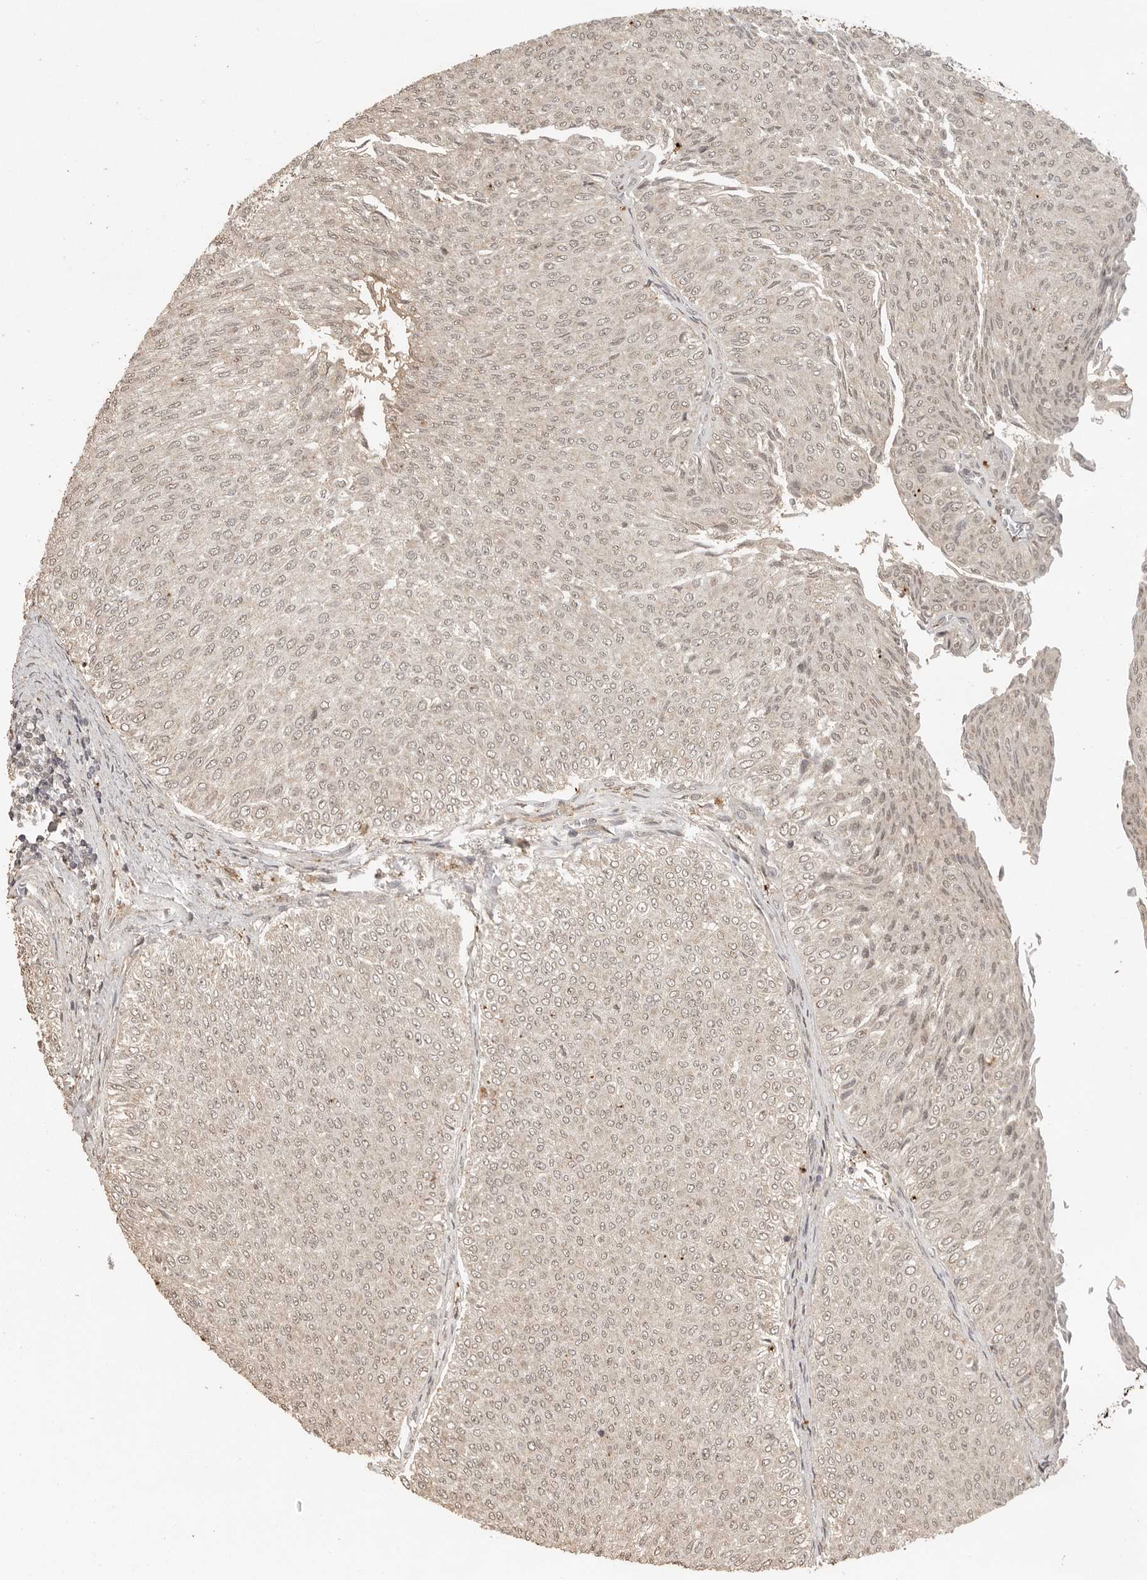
{"staining": {"intensity": "weak", "quantity": ">75%", "location": "cytoplasmic/membranous,nuclear"}, "tissue": "urothelial cancer", "cell_type": "Tumor cells", "image_type": "cancer", "snomed": [{"axis": "morphology", "description": "Urothelial carcinoma, Low grade"}, {"axis": "topography", "description": "Urinary bladder"}], "caption": "A brown stain highlights weak cytoplasmic/membranous and nuclear expression of a protein in urothelial cancer tumor cells.", "gene": "CTF1", "patient": {"sex": "male", "age": 78}}